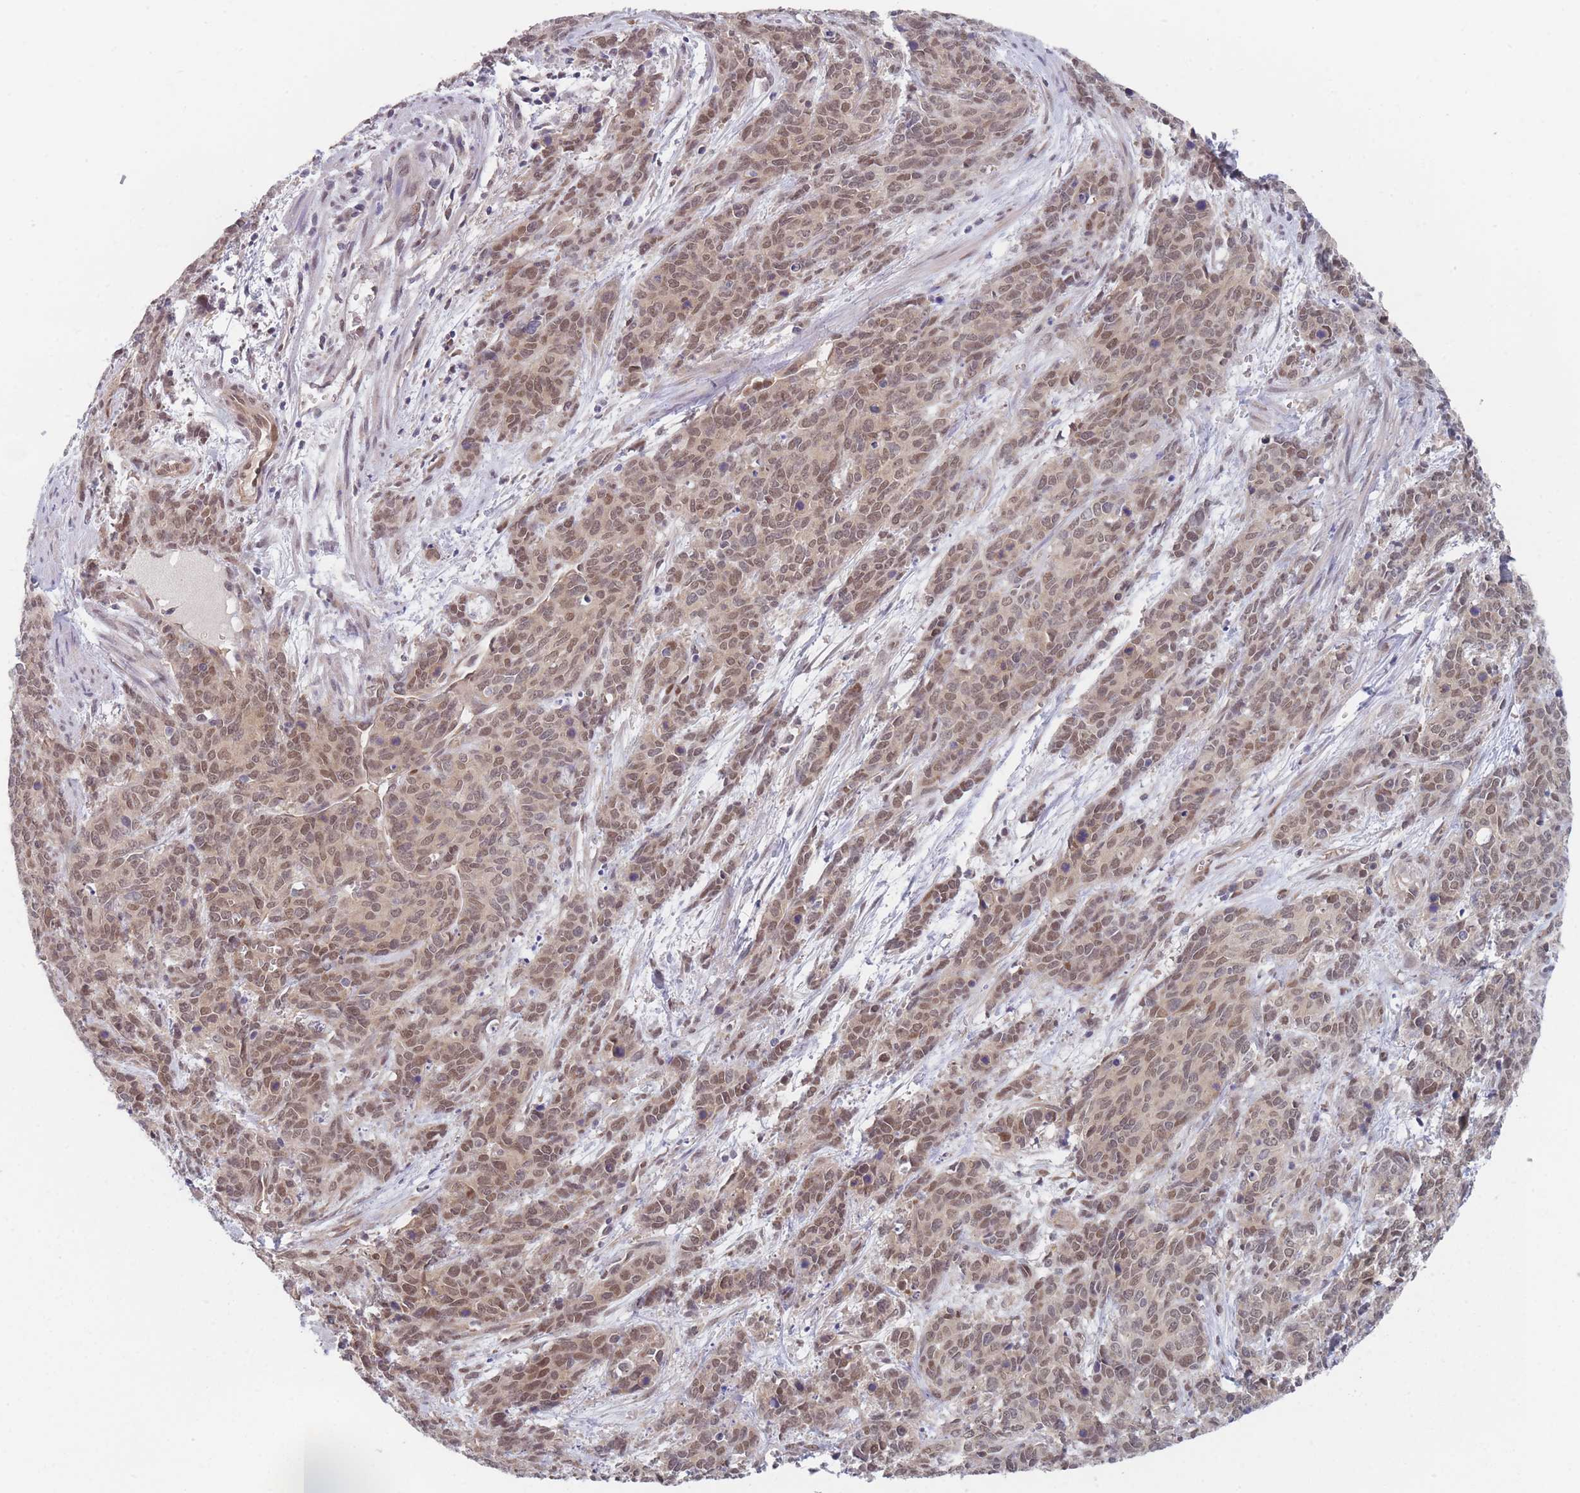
{"staining": {"intensity": "moderate", "quantity": ">75%", "location": "nuclear"}, "tissue": "cervical cancer", "cell_type": "Tumor cells", "image_type": "cancer", "snomed": [{"axis": "morphology", "description": "Squamous cell carcinoma, NOS"}, {"axis": "topography", "description": "Cervix"}], "caption": "Immunohistochemical staining of human cervical squamous cell carcinoma exhibits medium levels of moderate nuclear protein expression in about >75% of tumor cells. (Brightfield microscopy of DAB IHC at high magnification).", "gene": "ANKRD10", "patient": {"sex": "female", "age": 60}}